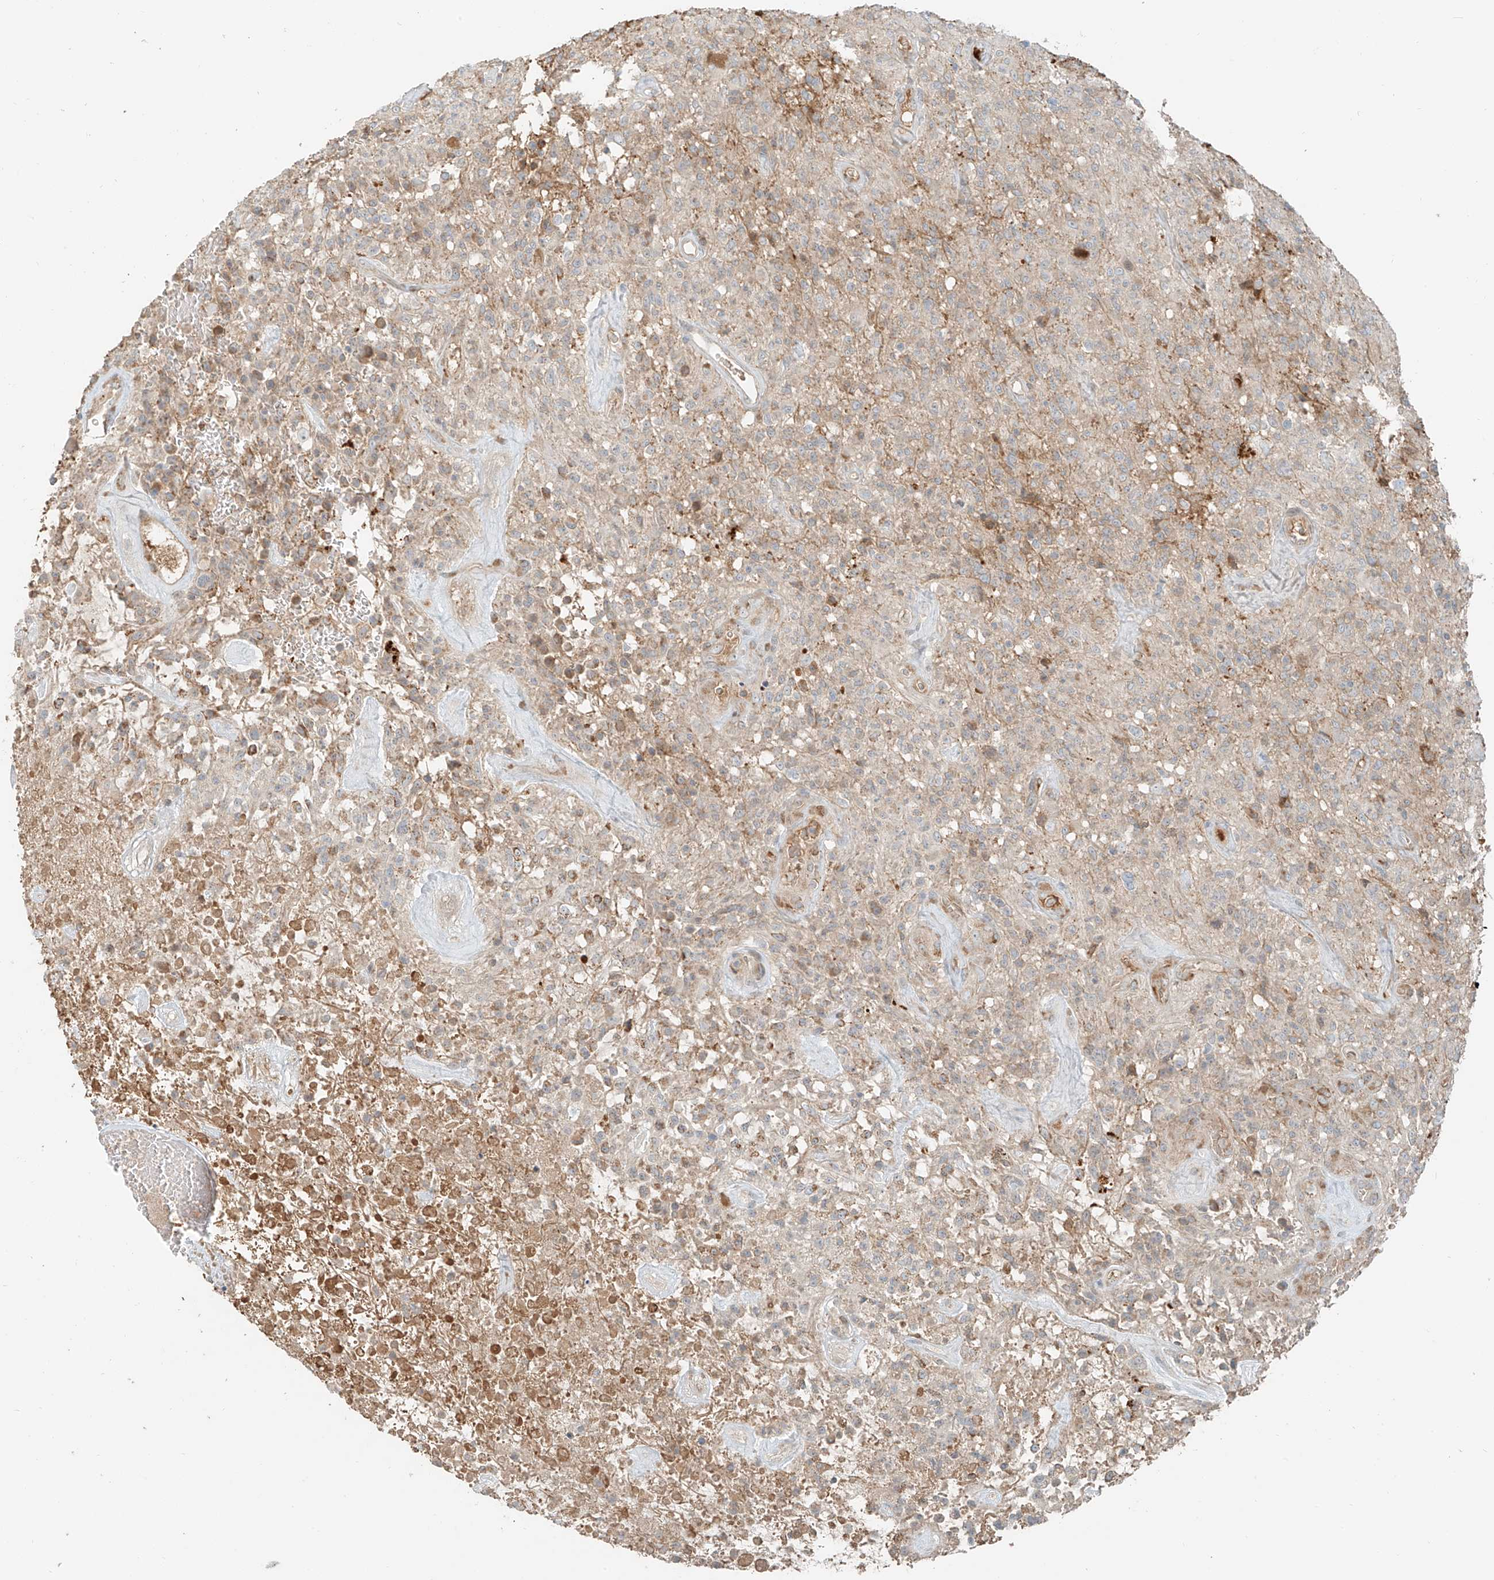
{"staining": {"intensity": "weak", "quantity": "<25%", "location": "cytoplasmic/membranous"}, "tissue": "glioma", "cell_type": "Tumor cells", "image_type": "cancer", "snomed": [{"axis": "morphology", "description": "Glioma, malignant, High grade"}, {"axis": "topography", "description": "Brain"}], "caption": "Immunohistochemical staining of human high-grade glioma (malignant) displays no significant positivity in tumor cells.", "gene": "FSTL1", "patient": {"sex": "female", "age": 57}}